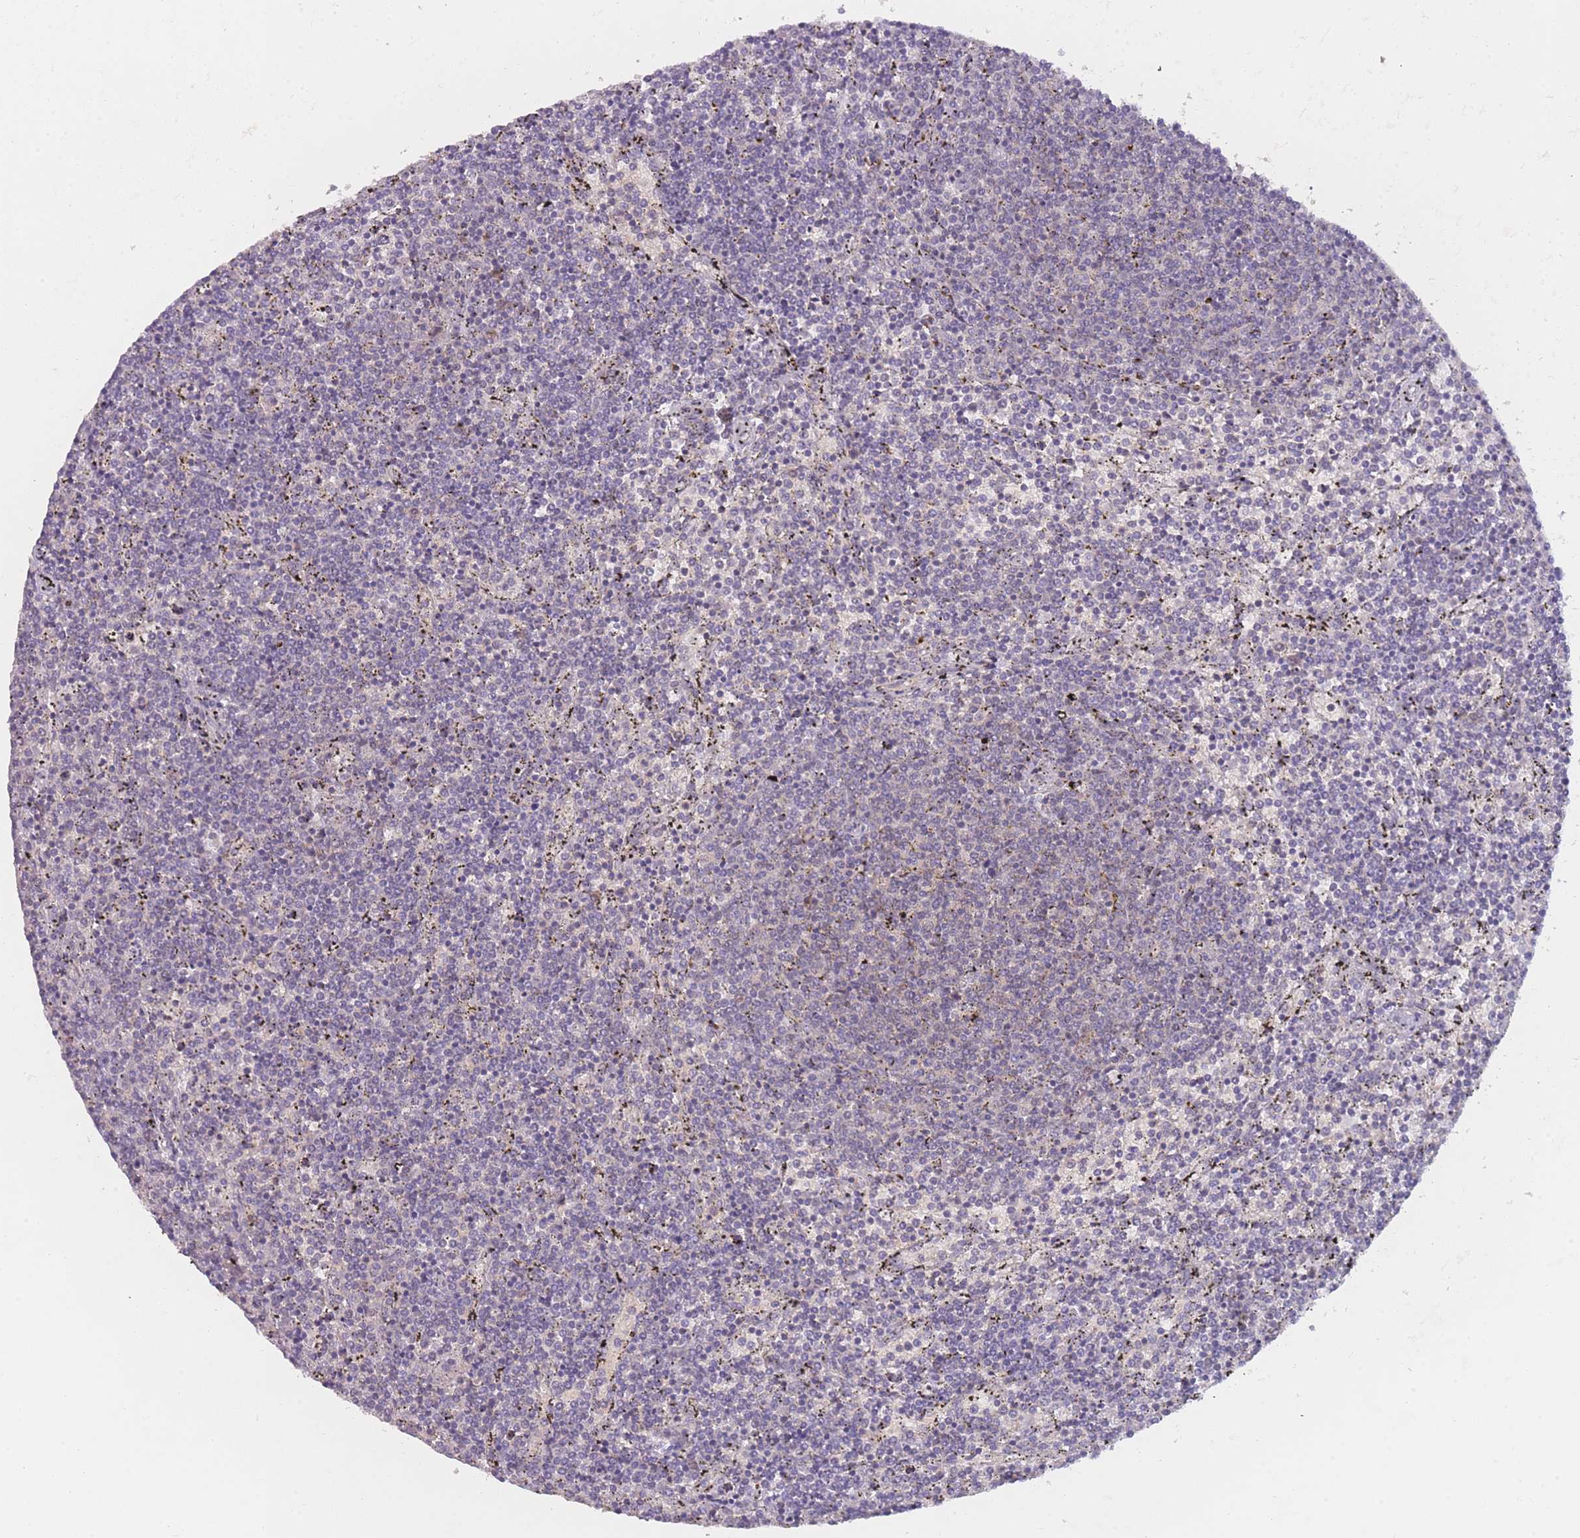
{"staining": {"intensity": "negative", "quantity": "none", "location": "none"}, "tissue": "lymphoma", "cell_type": "Tumor cells", "image_type": "cancer", "snomed": [{"axis": "morphology", "description": "Malignant lymphoma, non-Hodgkin's type, Low grade"}, {"axis": "topography", "description": "Spleen"}], "caption": "This is an IHC micrograph of low-grade malignant lymphoma, non-Hodgkin's type. There is no staining in tumor cells.", "gene": "MRI1", "patient": {"sex": "female", "age": 50}}